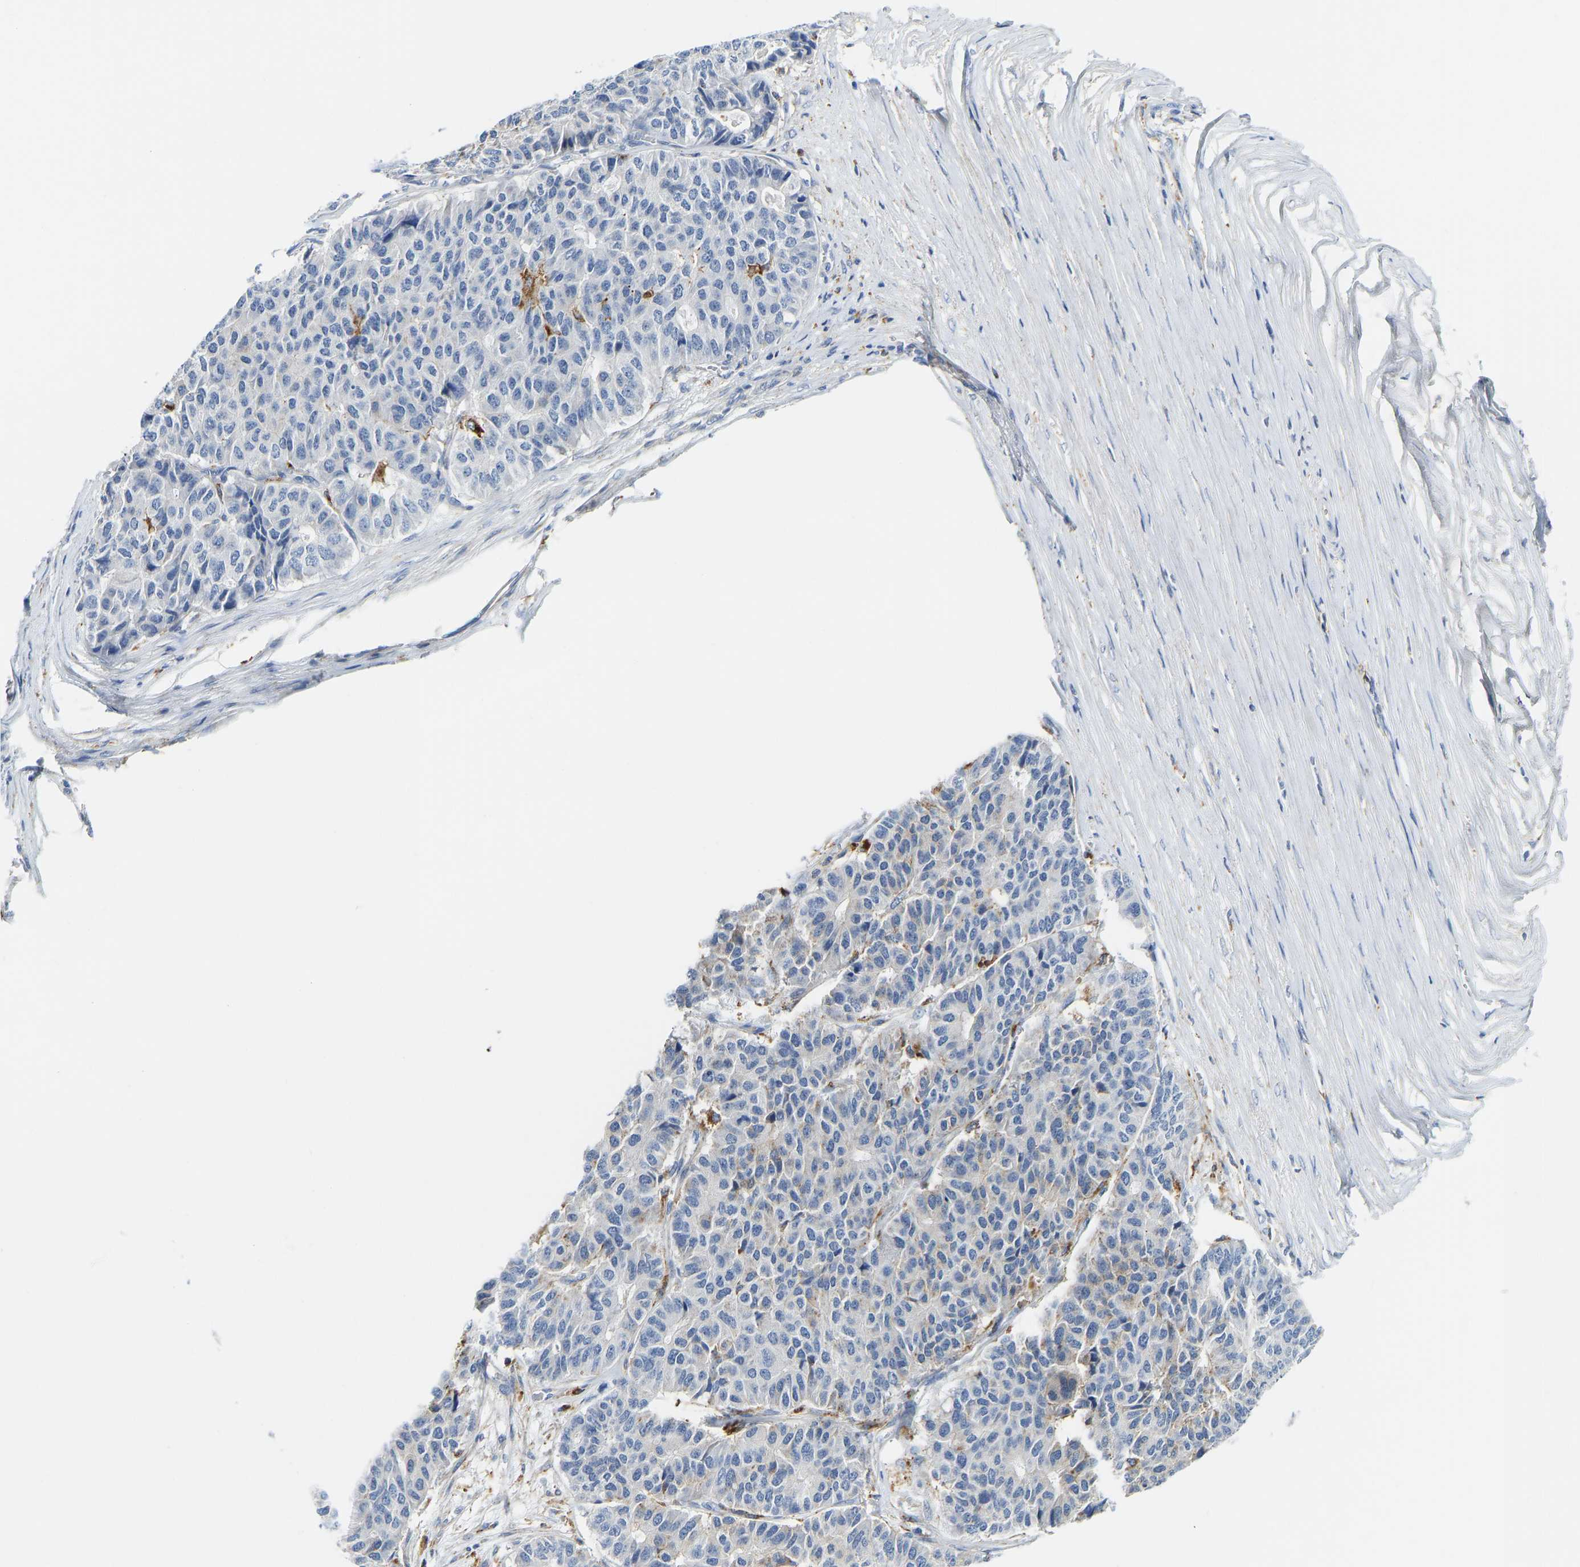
{"staining": {"intensity": "negative", "quantity": "none", "location": "none"}, "tissue": "pancreatic cancer", "cell_type": "Tumor cells", "image_type": "cancer", "snomed": [{"axis": "morphology", "description": "Adenocarcinoma, NOS"}, {"axis": "topography", "description": "Pancreas"}], "caption": "There is no significant staining in tumor cells of adenocarcinoma (pancreatic).", "gene": "ATP6V1E1", "patient": {"sex": "male", "age": 50}}